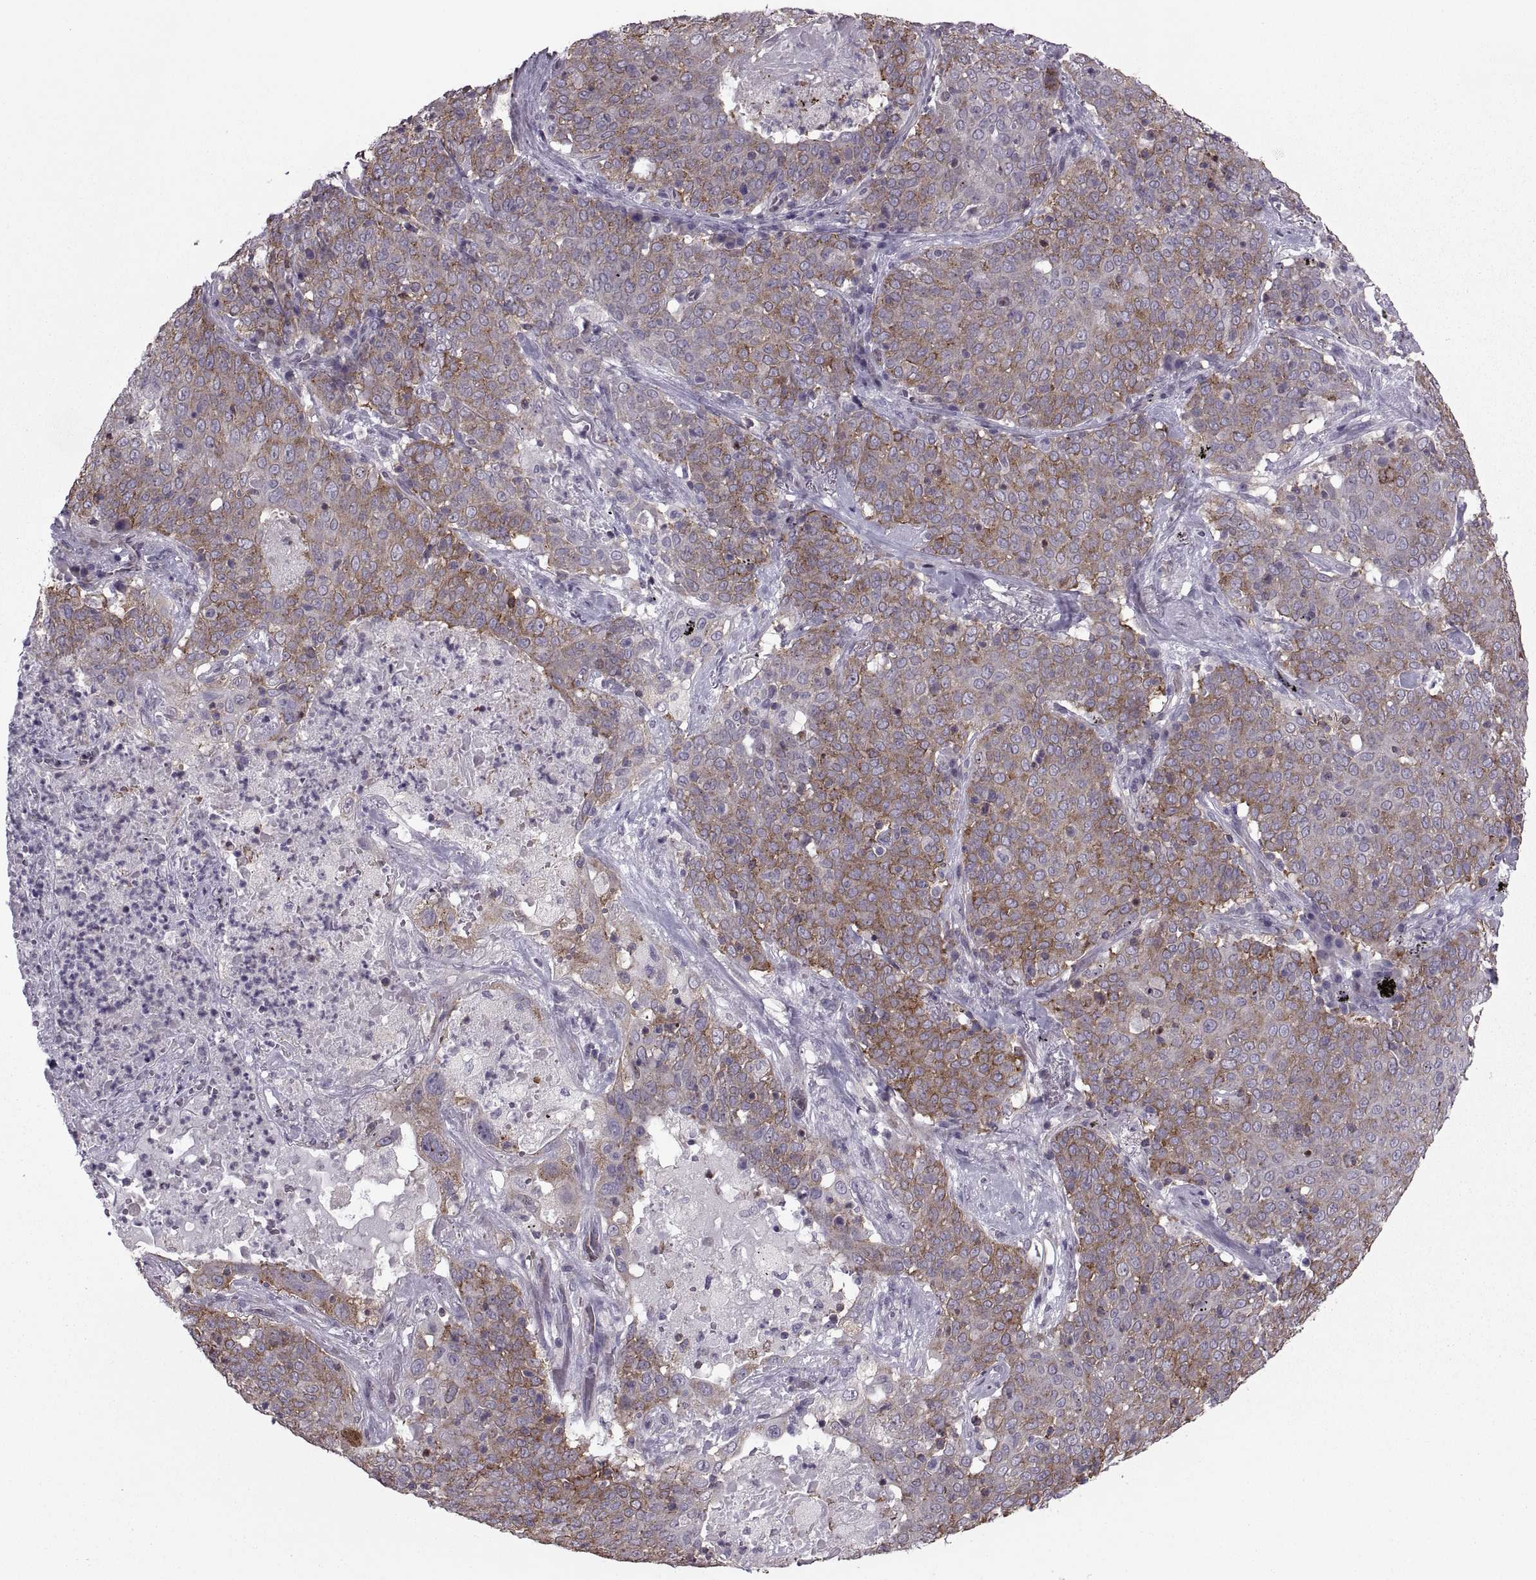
{"staining": {"intensity": "moderate", "quantity": ">75%", "location": "cytoplasmic/membranous"}, "tissue": "lung cancer", "cell_type": "Tumor cells", "image_type": "cancer", "snomed": [{"axis": "morphology", "description": "Squamous cell carcinoma, NOS"}, {"axis": "topography", "description": "Lung"}], "caption": "Protein analysis of lung squamous cell carcinoma tissue reveals moderate cytoplasmic/membranous expression in about >75% of tumor cells.", "gene": "PABPC1", "patient": {"sex": "male", "age": 82}}